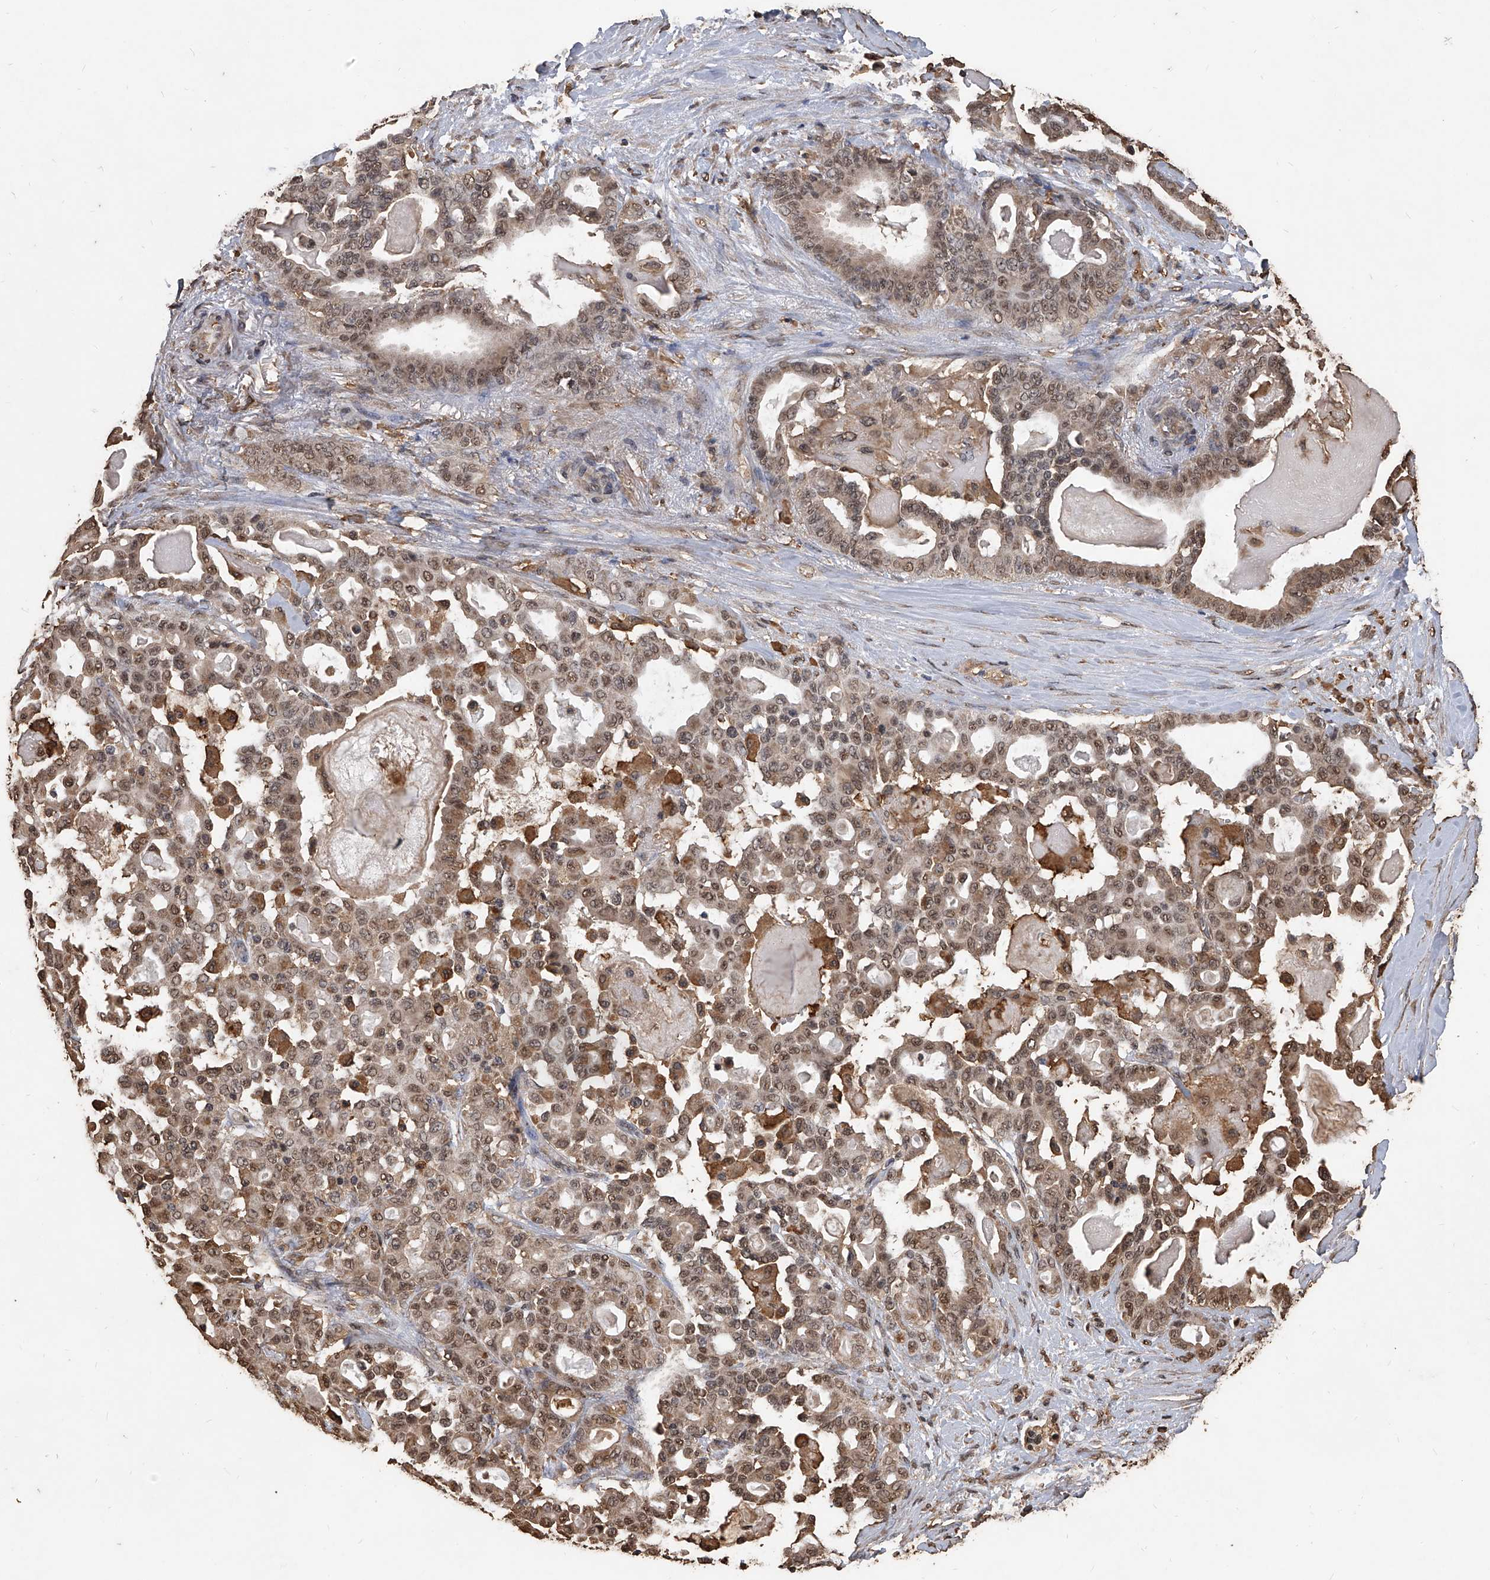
{"staining": {"intensity": "moderate", "quantity": ">75%", "location": "cytoplasmic/membranous"}, "tissue": "pancreatic cancer", "cell_type": "Tumor cells", "image_type": "cancer", "snomed": [{"axis": "morphology", "description": "Adenocarcinoma, NOS"}, {"axis": "topography", "description": "Pancreas"}], "caption": "Immunohistochemistry histopathology image of adenocarcinoma (pancreatic) stained for a protein (brown), which exhibits medium levels of moderate cytoplasmic/membranous staining in approximately >75% of tumor cells.", "gene": "FBXL4", "patient": {"sex": "male", "age": 63}}